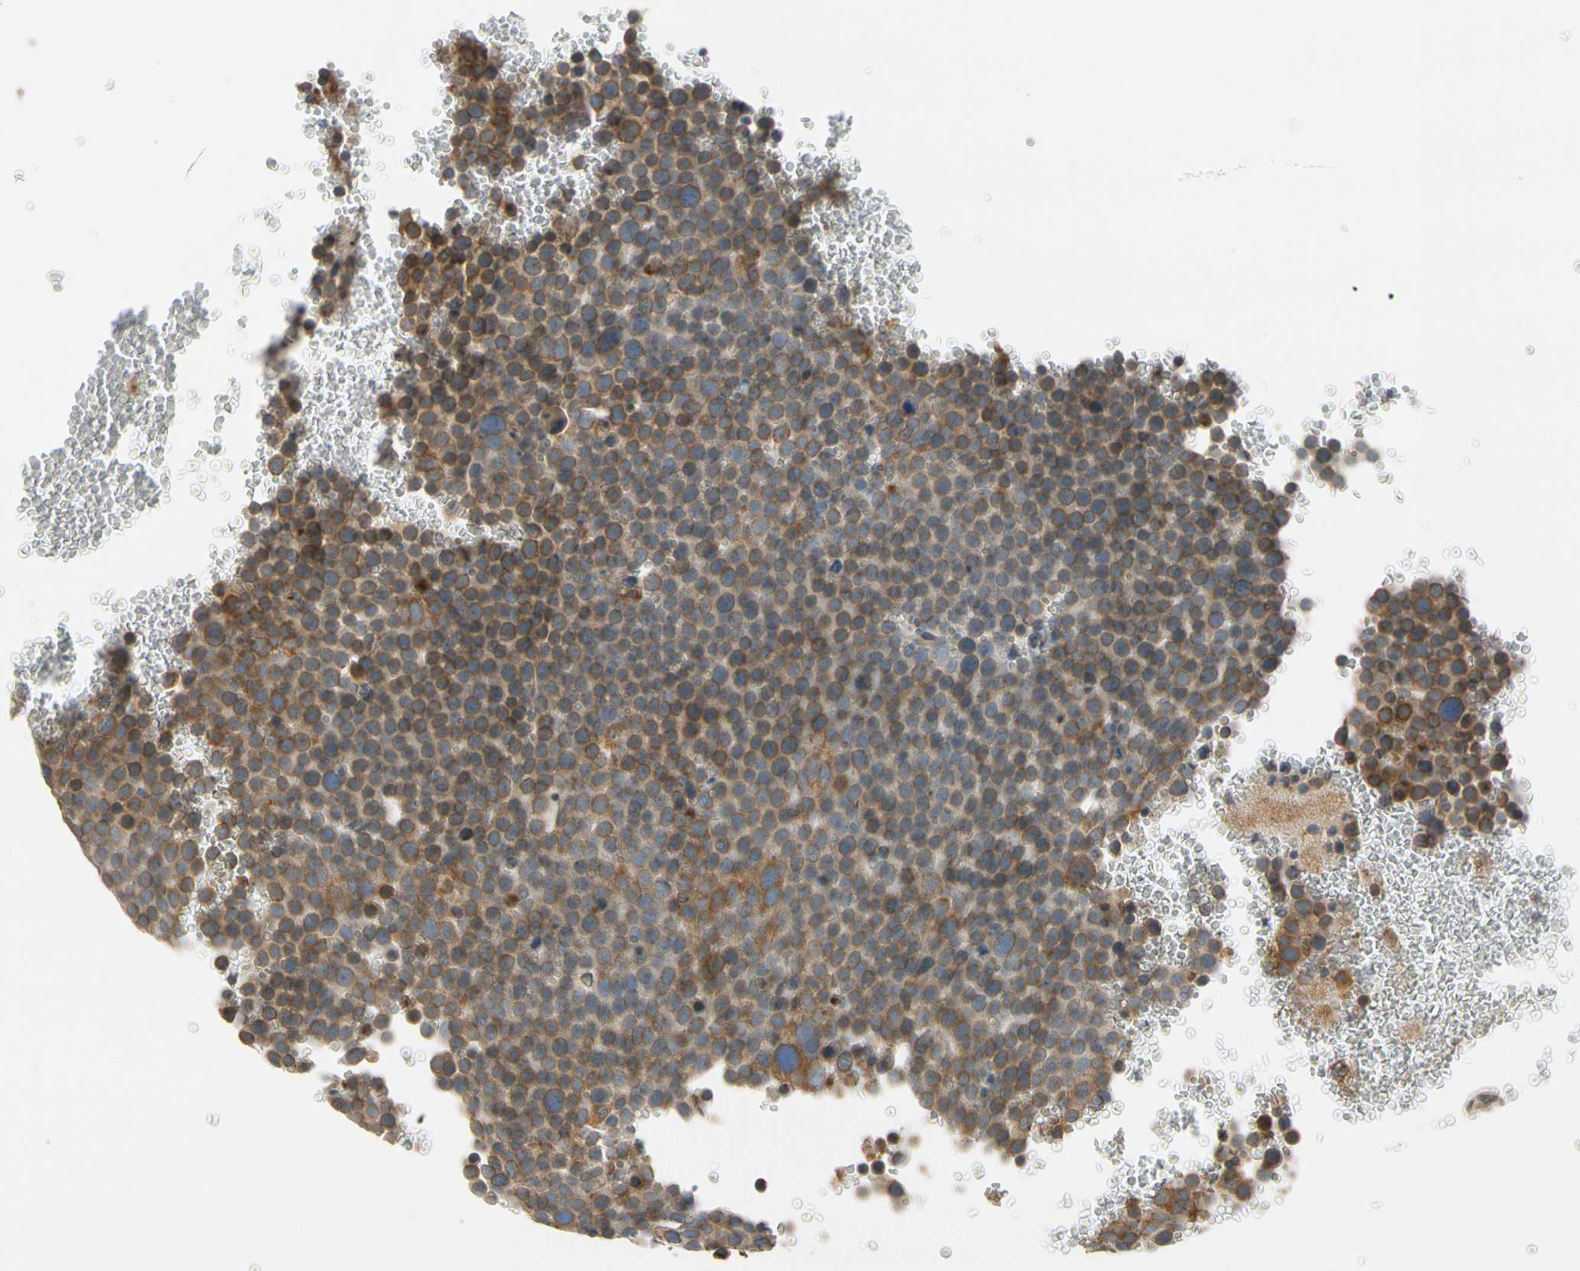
{"staining": {"intensity": "moderate", "quantity": ">75%", "location": "cytoplasmic/membranous"}, "tissue": "testis cancer", "cell_type": "Tumor cells", "image_type": "cancer", "snomed": [{"axis": "morphology", "description": "Seminoma, NOS"}, {"axis": "topography", "description": "Testis"}], "caption": "IHC (DAB (3,3'-diaminobenzidine)) staining of human testis cancer (seminoma) exhibits moderate cytoplasmic/membranous protein expression in approximately >75% of tumor cells.", "gene": "RPN2", "patient": {"sex": "male", "age": 71}}